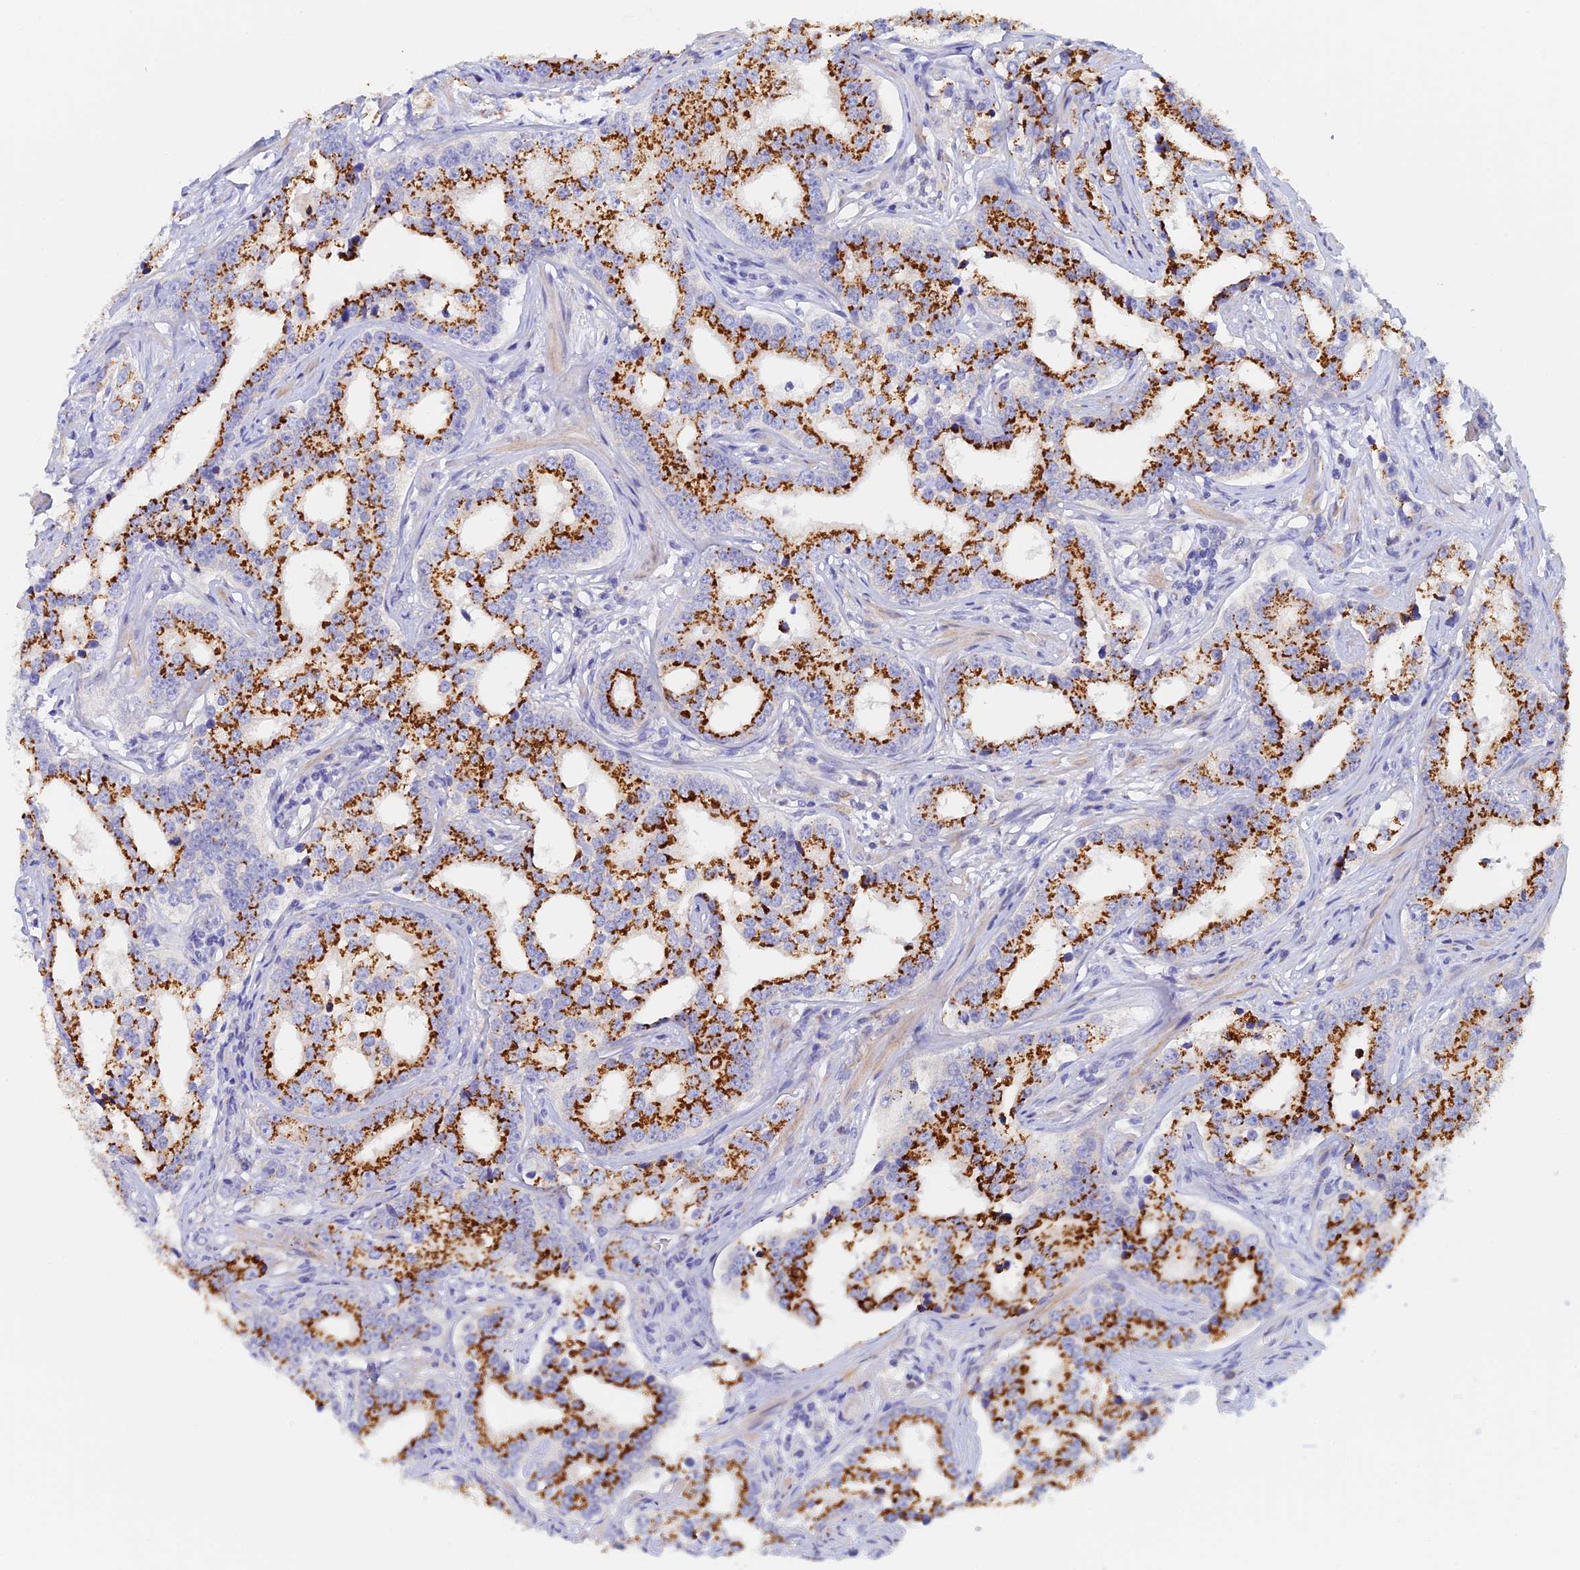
{"staining": {"intensity": "strong", "quantity": ">75%", "location": "cytoplasmic/membranous"}, "tissue": "prostate cancer", "cell_type": "Tumor cells", "image_type": "cancer", "snomed": [{"axis": "morphology", "description": "Adenocarcinoma, High grade"}, {"axis": "topography", "description": "Prostate"}], "caption": "IHC staining of high-grade adenocarcinoma (prostate), which displays high levels of strong cytoplasmic/membranous positivity in about >75% of tumor cells indicating strong cytoplasmic/membranous protein expression. The staining was performed using DAB (3,3'-diaminobenzidine) (brown) for protein detection and nuclei were counterstained in hematoxylin (blue).", "gene": "SLC24A3", "patient": {"sex": "male", "age": 62}}